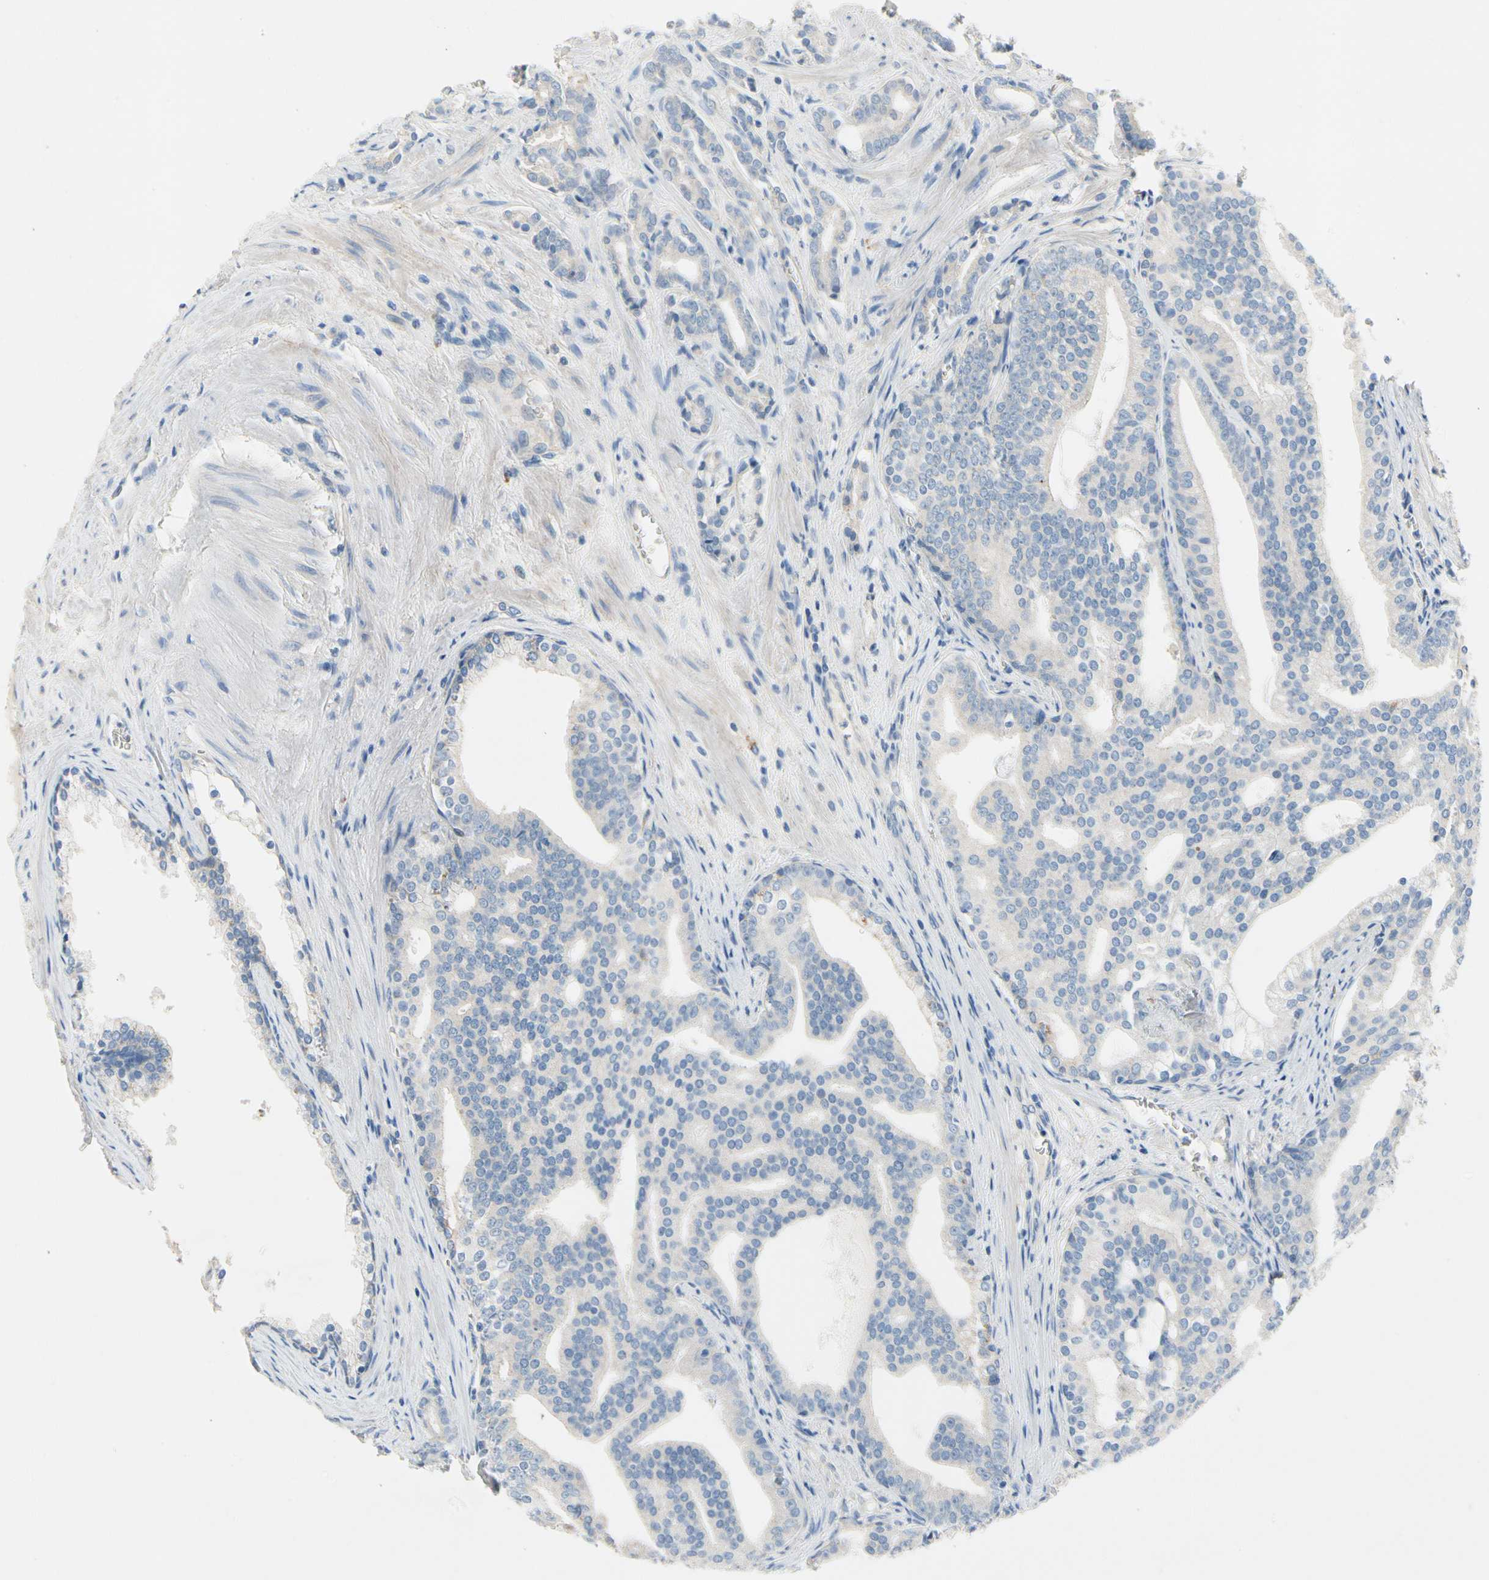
{"staining": {"intensity": "negative", "quantity": "none", "location": "none"}, "tissue": "prostate cancer", "cell_type": "Tumor cells", "image_type": "cancer", "snomed": [{"axis": "morphology", "description": "Adenocarcinoma, Low grade"}, {"axis": "topography", "description": "Prostate"}], "caption": "A high-resolution photomicrograph shows immunohistochemistry staining of adenocarcinoma (low-grade) (prostate), which exhibits no significant staining in tumor cells.", "gene": "CA14", "patient": {"sex": "male", "age": 58}}